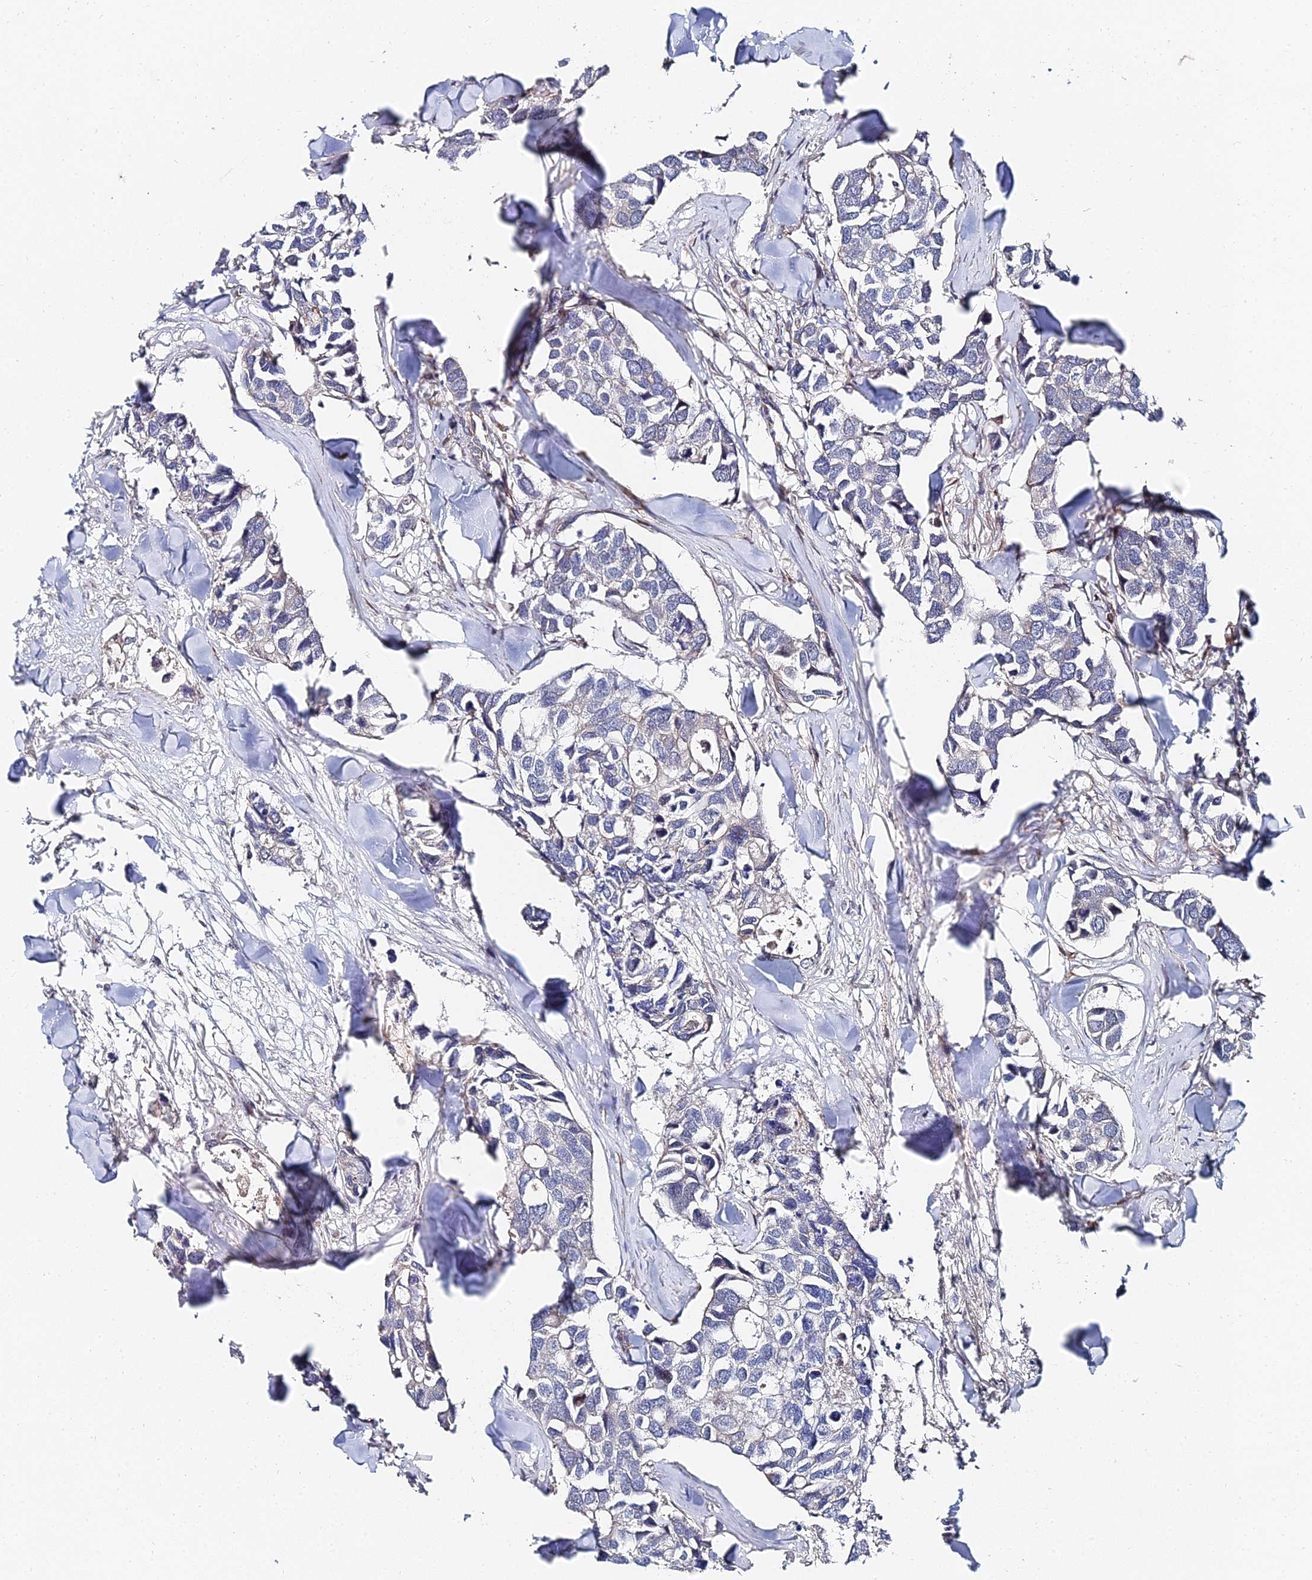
{"staining": {"intensity": "negative", "quantity": "none", "location": "none"}, "tissue": "breast cancer", "cell_type": "Tumor cells", "image_type": "cancer", "snomed": [{"axis": "morphology", "description": "Duct carcinoma"}, {"axis": "topography", "description": "Breast"}], "caption": "This is a photomicrograph of IHC staining of breast intraductal carcinoma, which shows no positivity in tumor cells.", "gene": "BORCS8", "patient": {"sex": "female", "age": 83}}